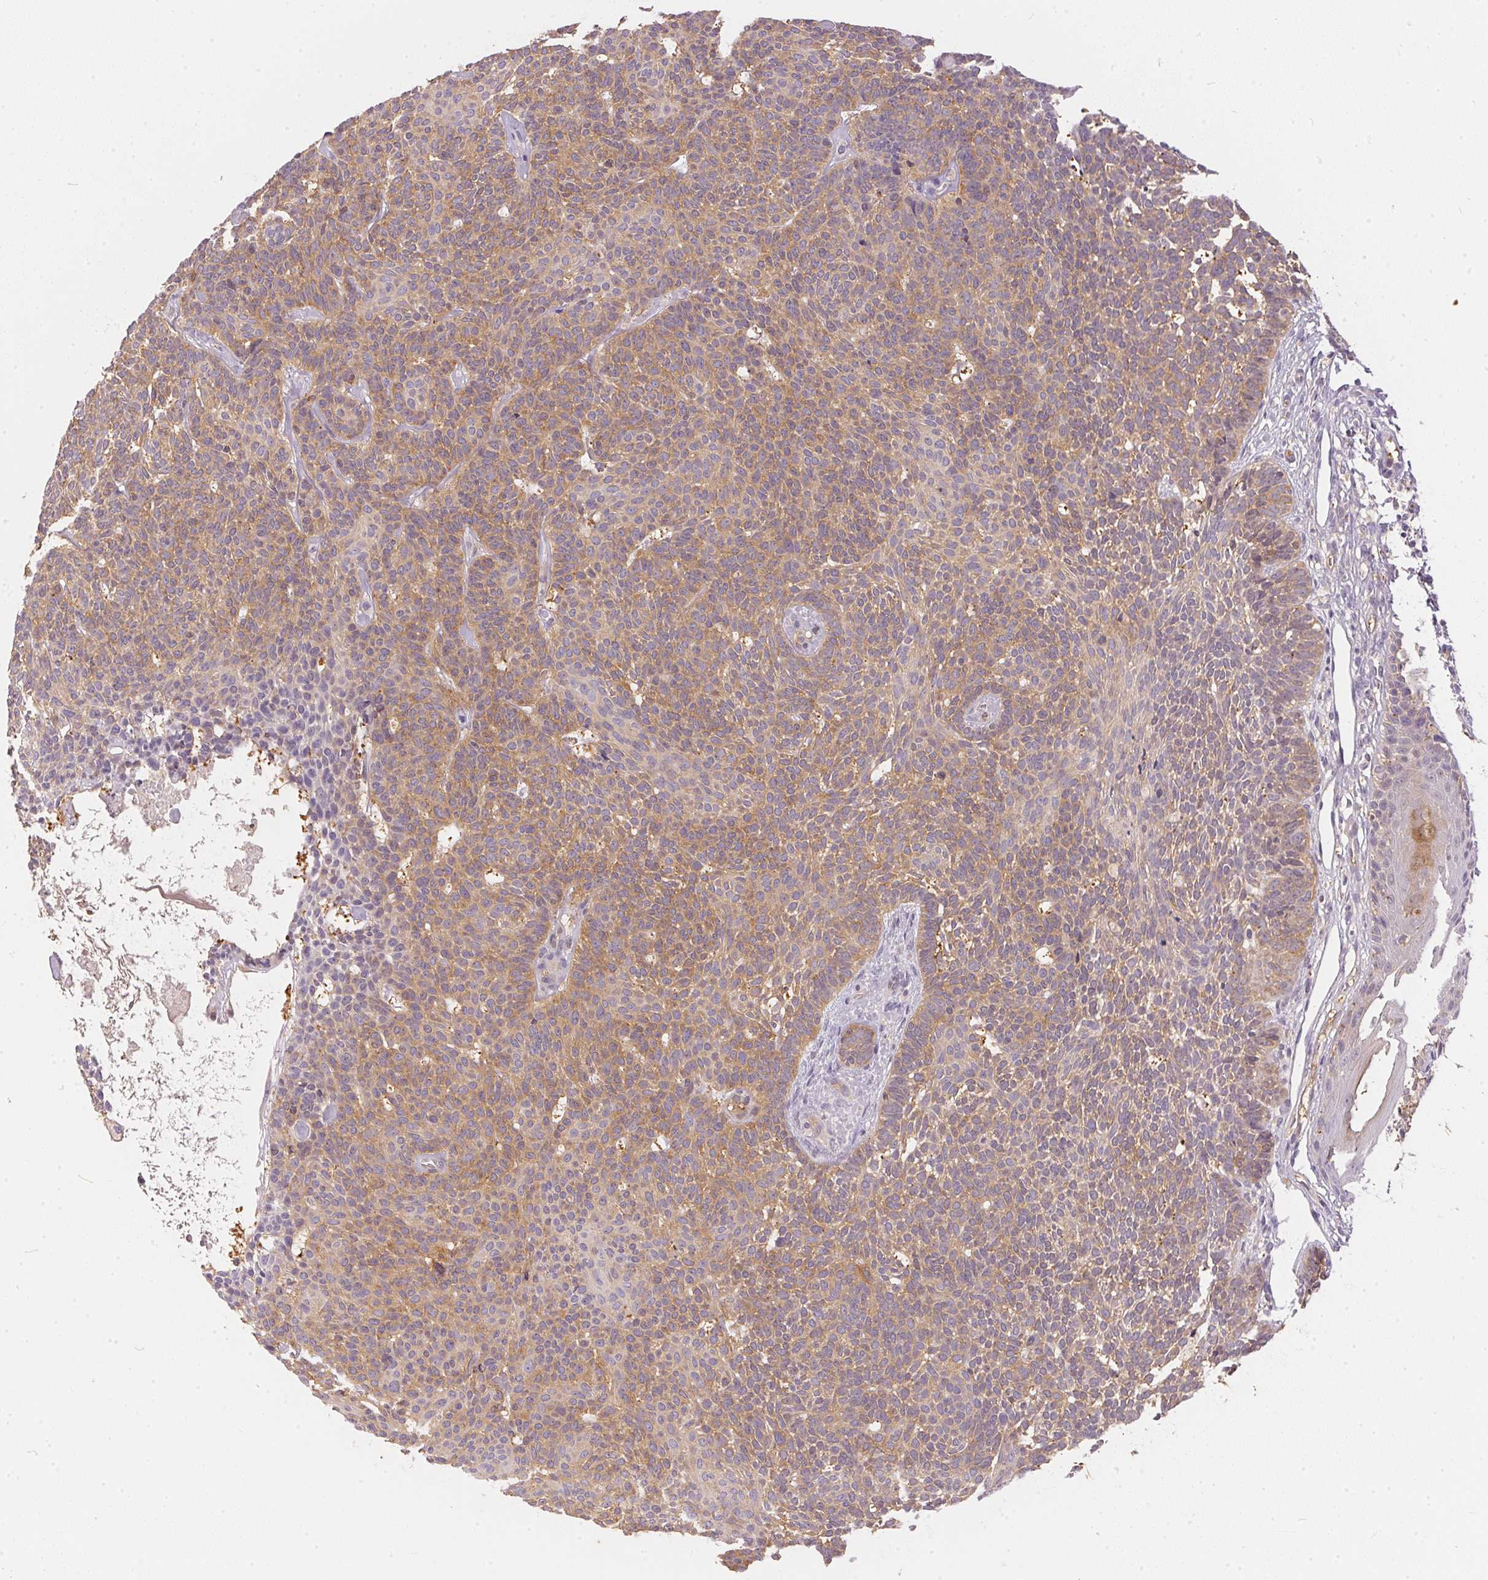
{"staining": {"intensity": "moderate", "quantity": ">75%", "location": "cytoplasmic/membranous"}, "tissue": "skin cancer", "cell_type": "Tumor cells", "image_type": "cancer", "snomed": [{"axis": "morphology", "description": "Basal cell carcinoma"}, {"axis": "topography", "description": "Skin"}], "caption": "Protein expression analysis of human skin cancer (basal cell carcinoma) reveals moderate cytoplasmic/membranous positivity in approximately >75% of tumor cells. (DAB IHC with brightfield microscopy, high magnification).", "gene": "BLMH", "patient": {"sex": "female", "age": 85}}